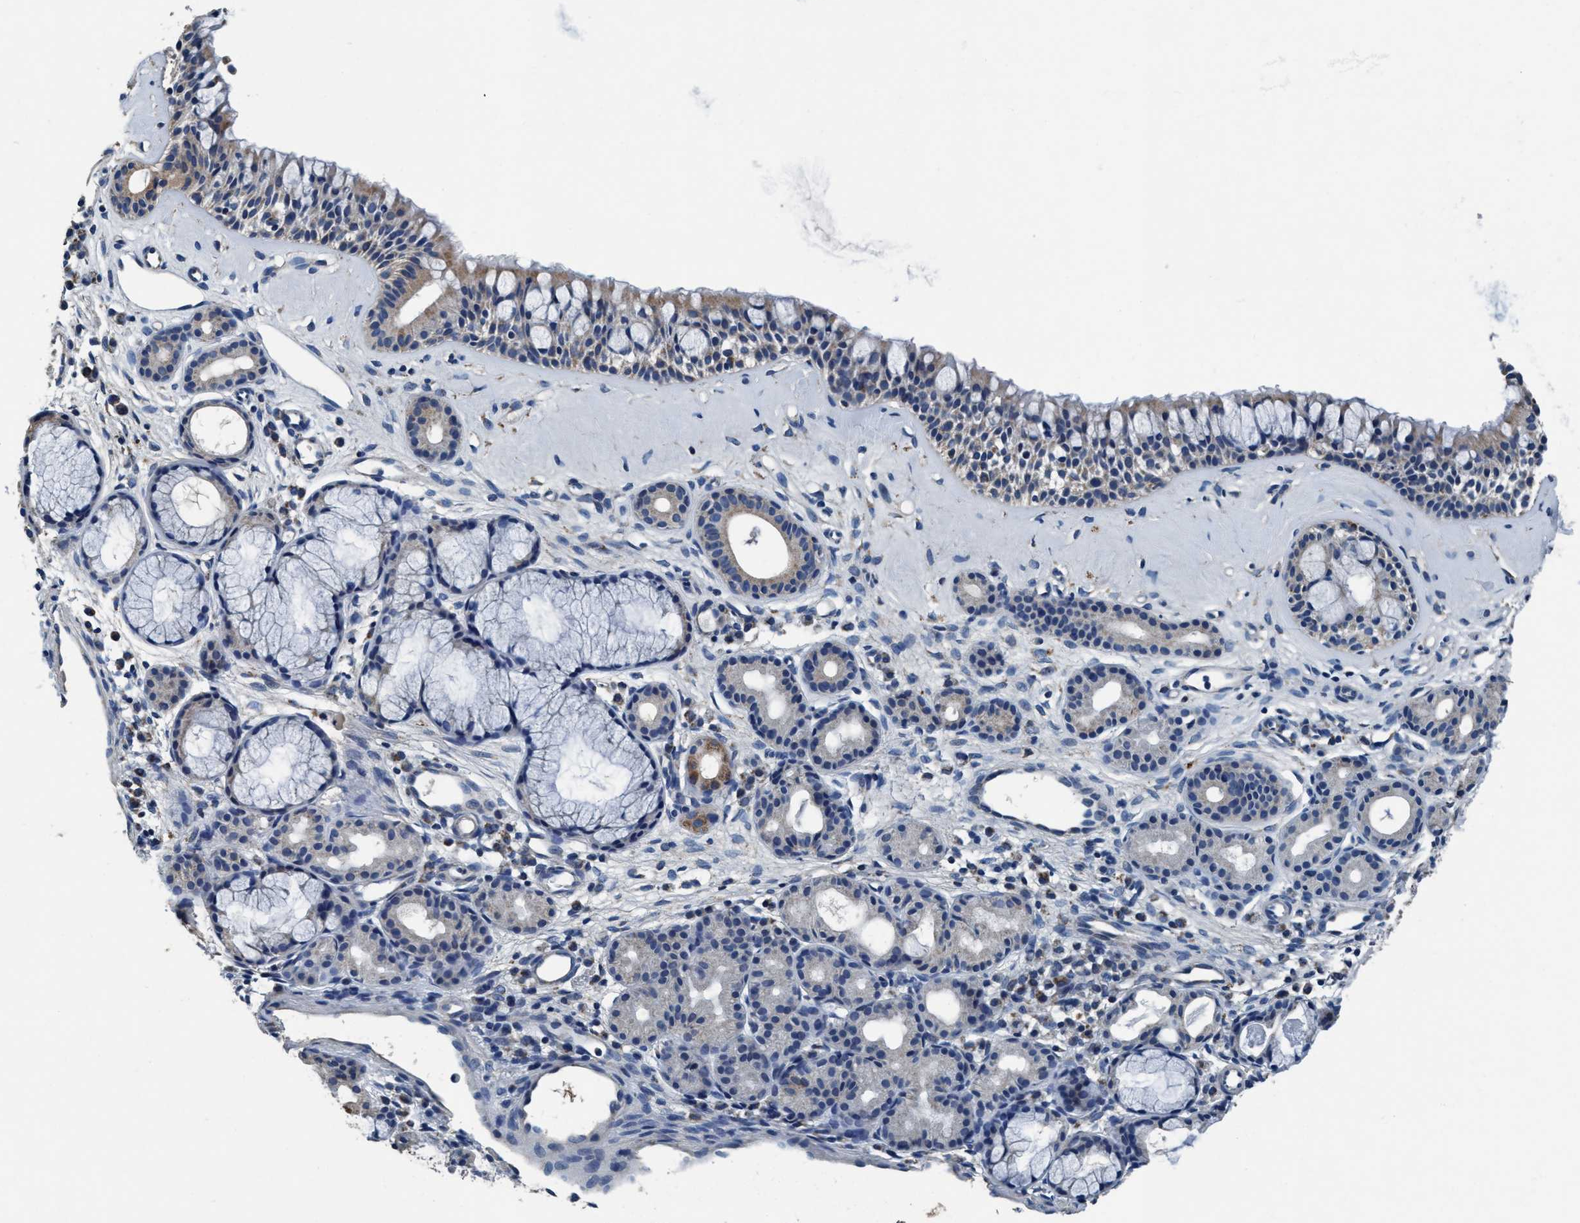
{"staining": {"intensity": "weak", "quantity": "25%-75%", "location": "cytoplasmic/membranous"}, "tissue": "nasopharynx", "cell_type": "Respiratory epithelial cells", "image_type": "normal", "snomed": [{"axis": "morphology", "description": "Normal tissue, NOS"}, {"axis": "topography", "description": "Nasopharynx"}], "caption": "Protein expression analysis of normal human nasopharynx reveals weak cytoplasmic/membranous expression in about 25%-75% of respiratory epithelial cells. (DAB IHC with brightfield microscopy, high magnification).", "gene": "ANKFN1", "patient": {"sex": "female", "age": 42}}